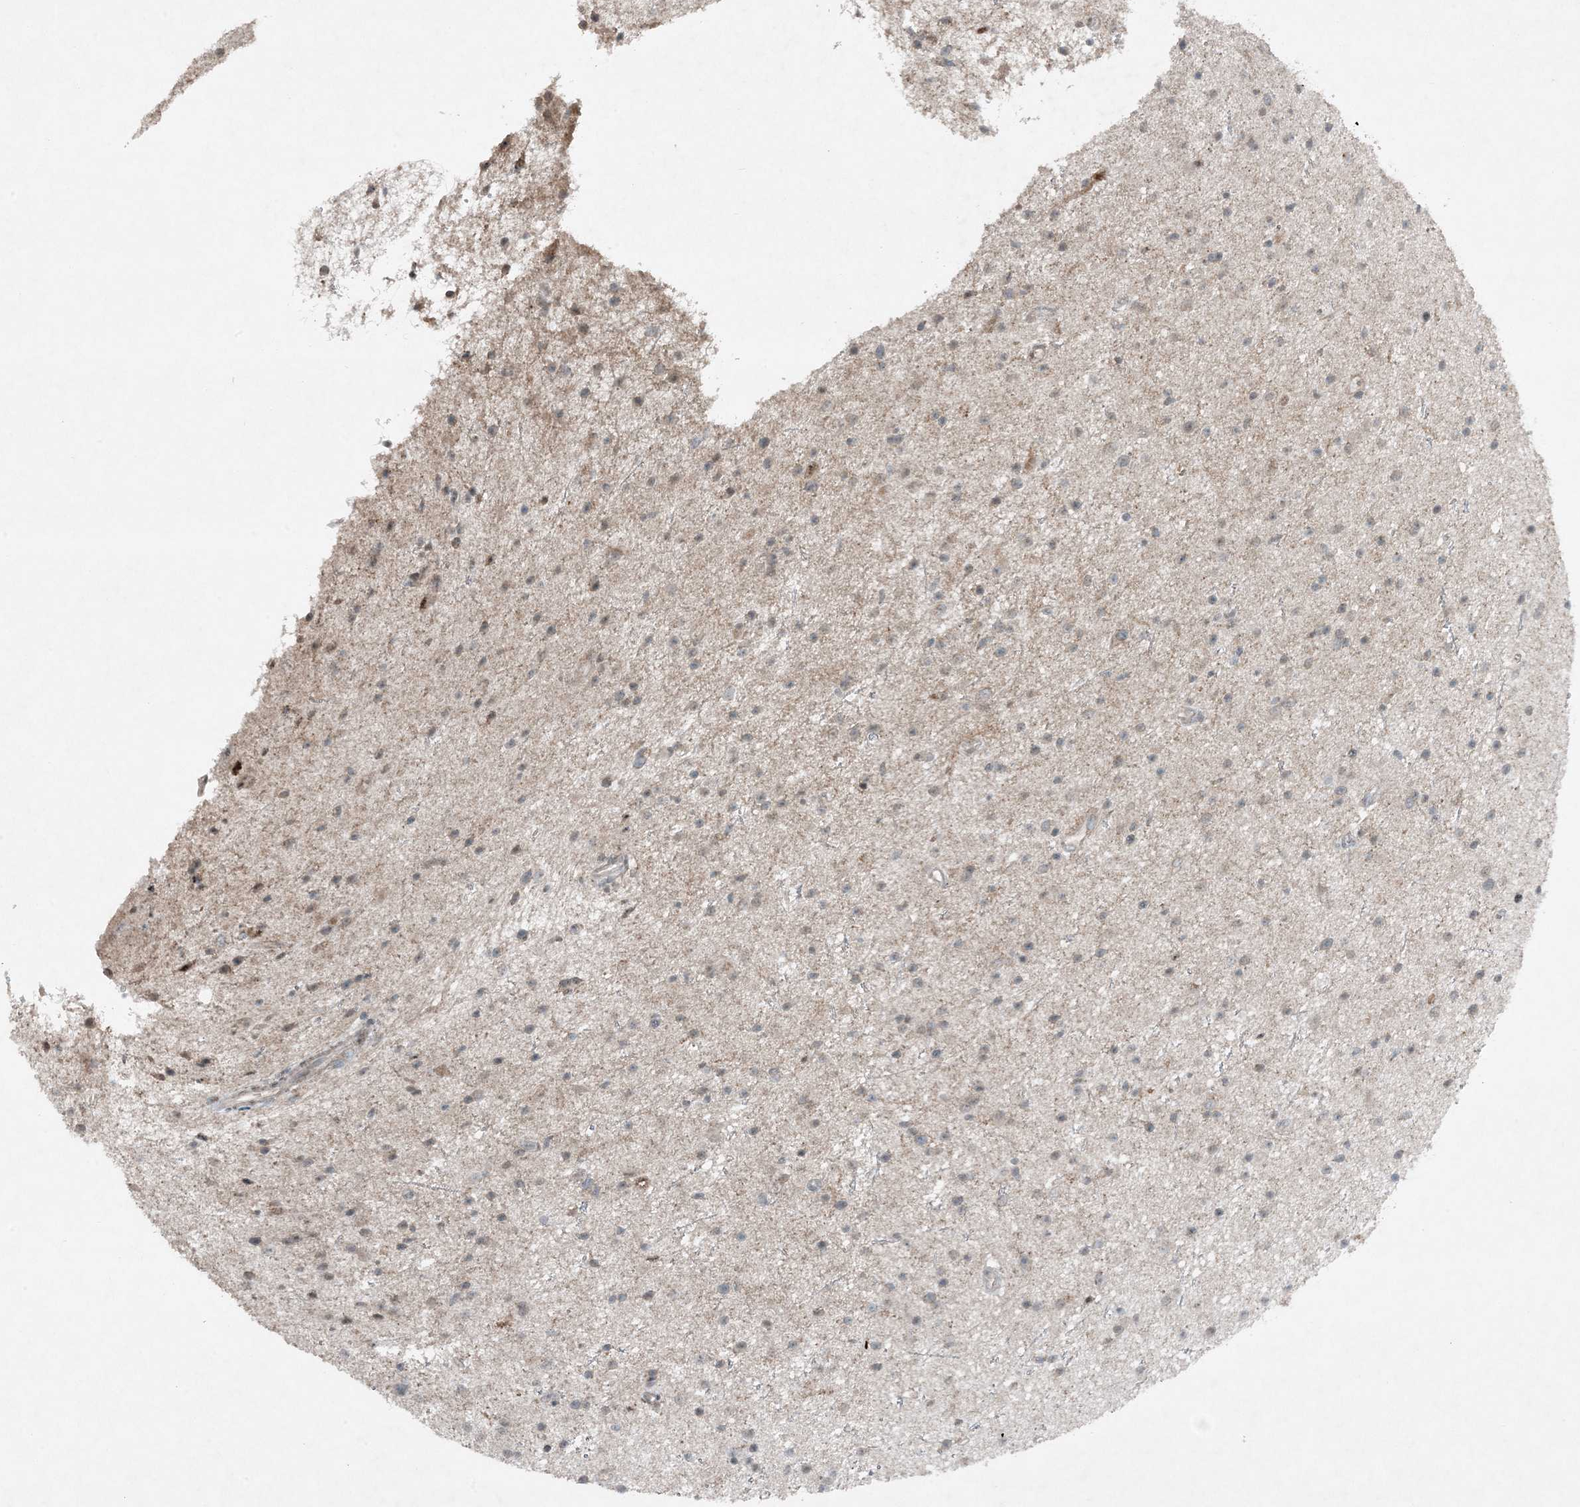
{"staining": {"intensity": "weak", "quantity": "25%-75%", "location": "cytoplasmic/membranous"}, "tissue": "glioma", "cell_type": "Tumor cells", "image_type": "cancer", "snomed": [{"axis": "morphology", "description": "Glioma, malignant, Low grade"}, {"axis": "topography", "description": "Cerebral cortex"}], "caption": "Malignant glioma (low-grade) stained for a protein (brown) reveals weak cytoplasmic/membranous positive staining in about 25%-75% of tumor cells.", "gene": "MITD1", "patient": {"sex": "female", "age": 39}}